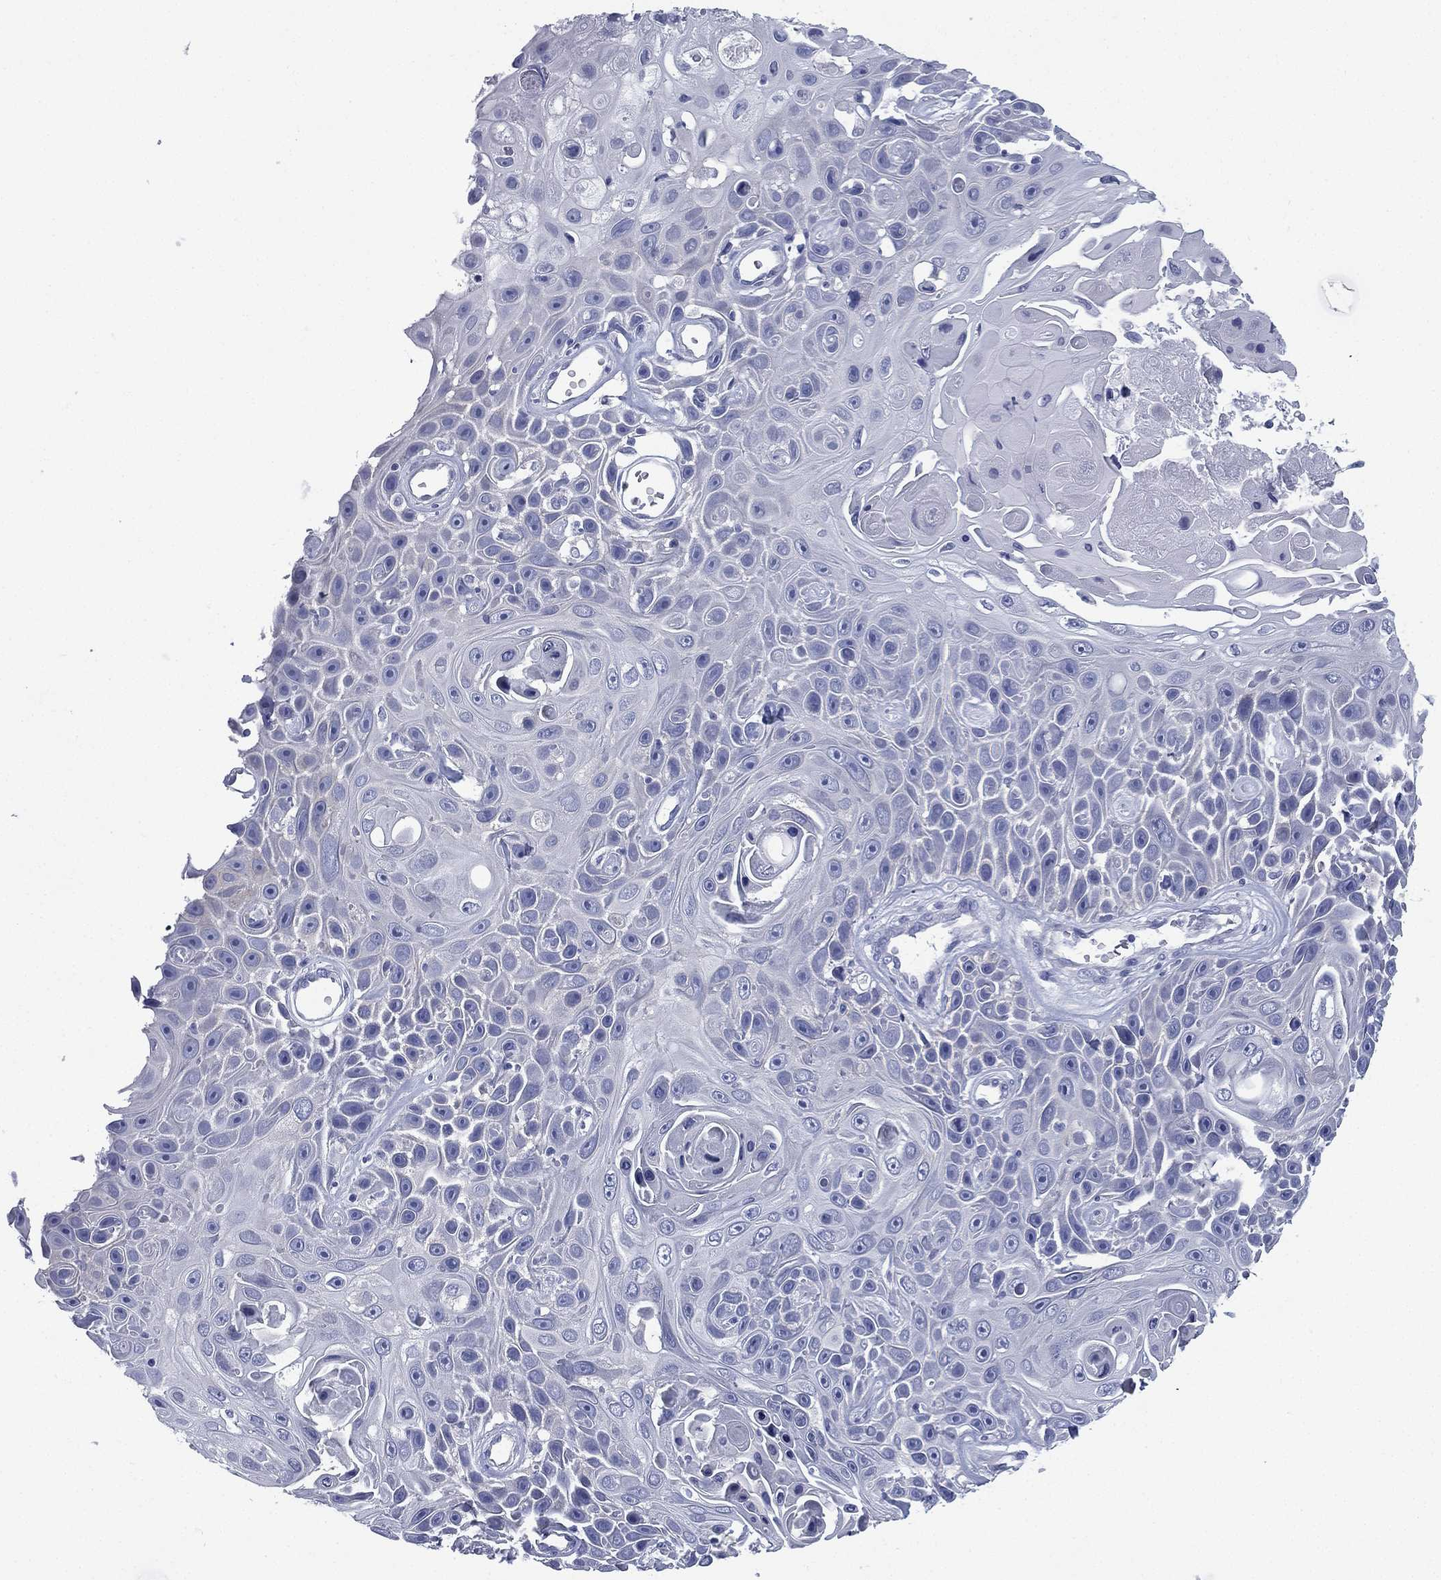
{"staining": {"intensity": "negative", "quantity": "none", "location": "none"}, "tissue": "skin cancer", "cell_type": "Tumor cells", "image_type": "cancer", "snomed": [{"axis": "morphology", "description": "Squamous cell carcinoma, NOS"}, {"axis": "topography", "description": "Skin"}], "caption": "Immunohistochemistry of skin cancer (squamous cell carcinoma) exhibits no expression in tumor cells. Nuclei are stained in blue.", "gene": "FCER2", "patient": {"sex": "male", "age": 82}}